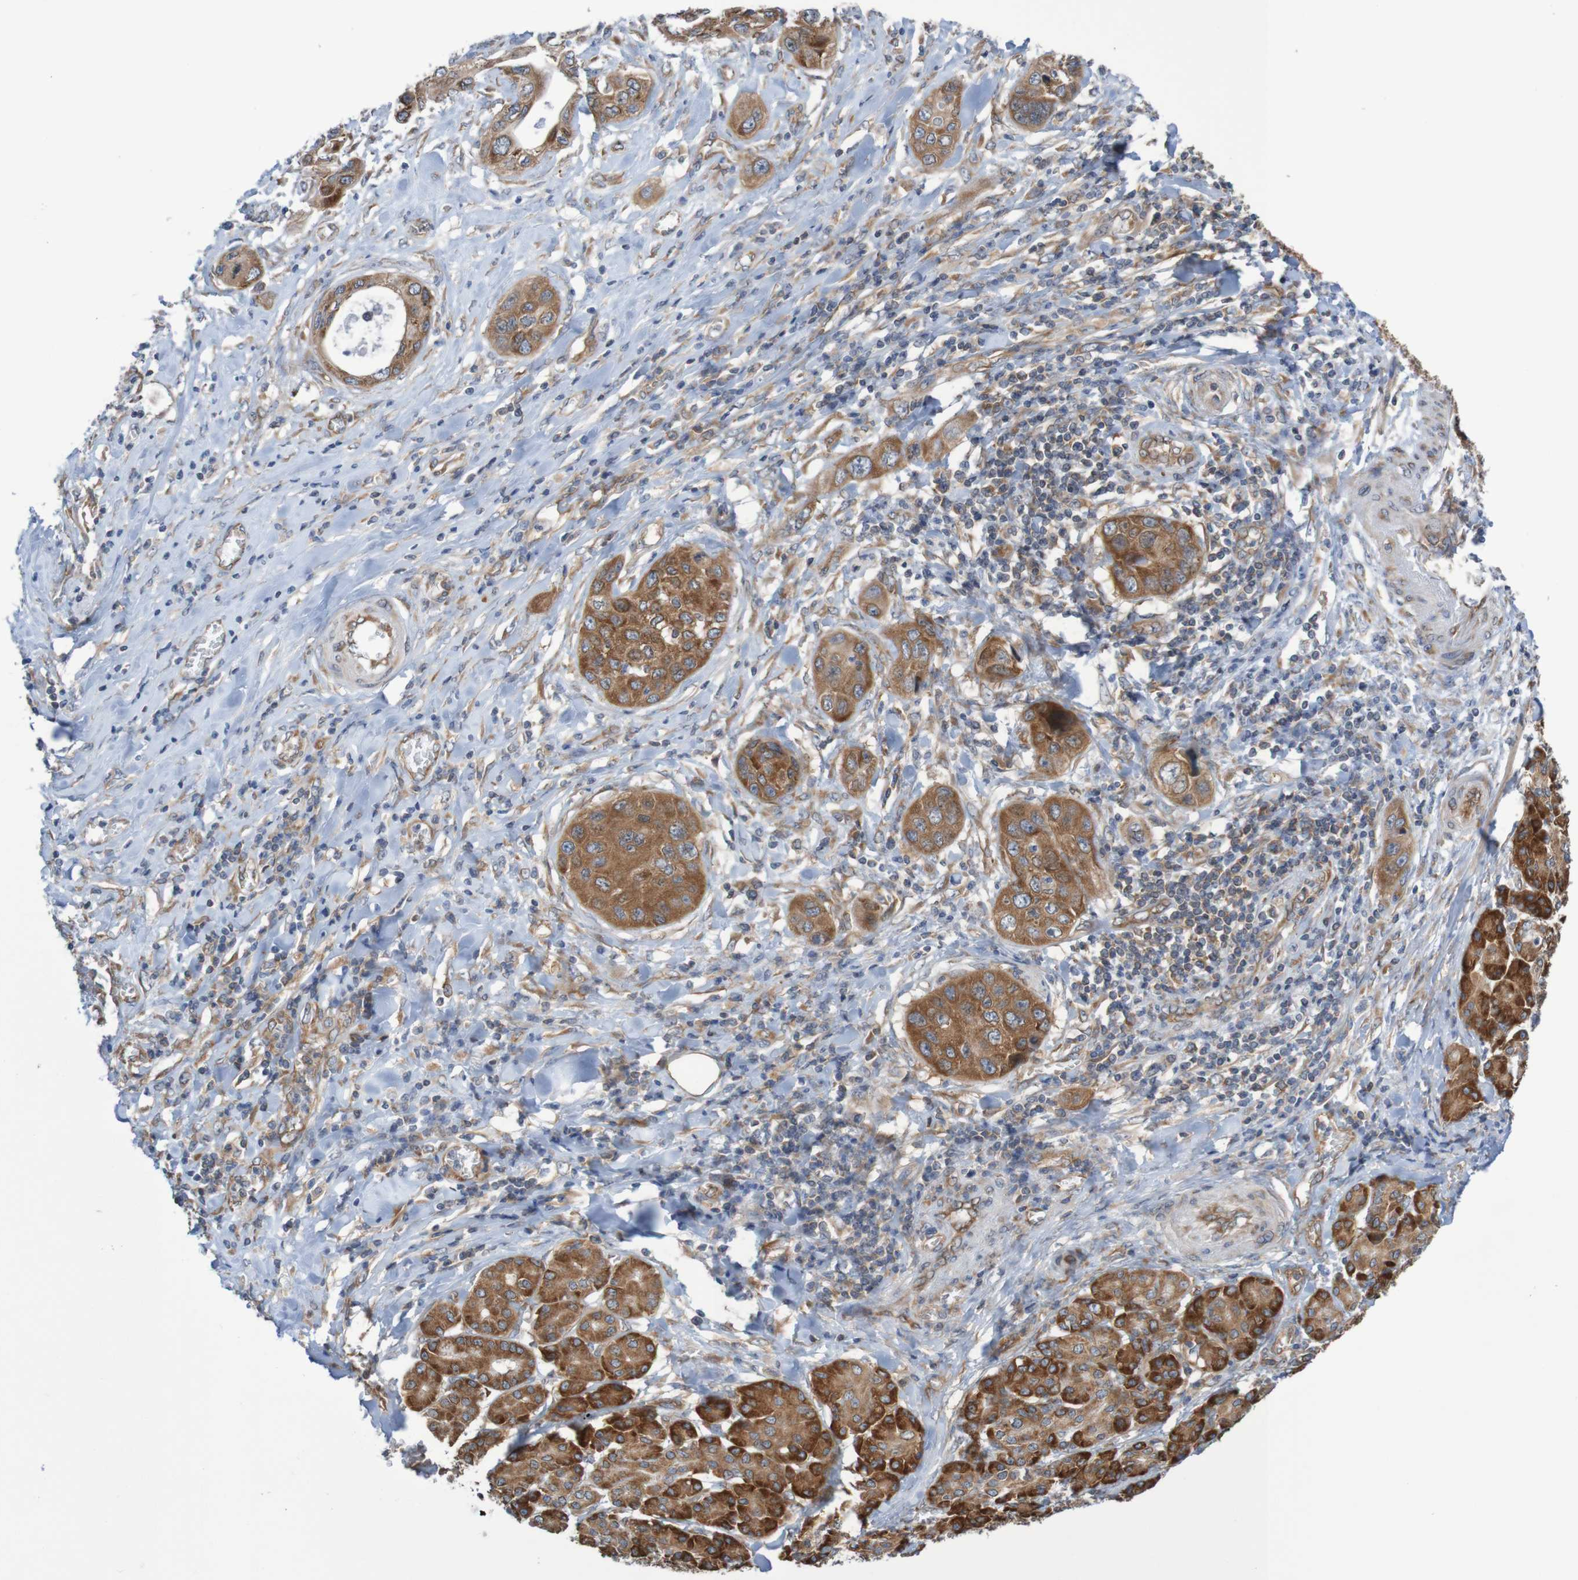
{"staining": {"intensity": "moderate", "quantity": ">75%", "location": "cytoplasmic/membranous"}, "tissue": "pancreatic cancer", "cell_type": "Tumor cells", "image_type": "cancer", "snomed": [{"axis": "morphology", "description": "Adenocarcinoma, NOS"}, {"axis": "topography", "description": "Pancreas"}], "caption": "Moderate cytoplasmic/membranous staining for a protein is identified in about >75% of tumor cells of pancreatic adenocarcinoma using IHC.", "gene": "LRRC47", "patient": {"sex": "female", "age": 70}}